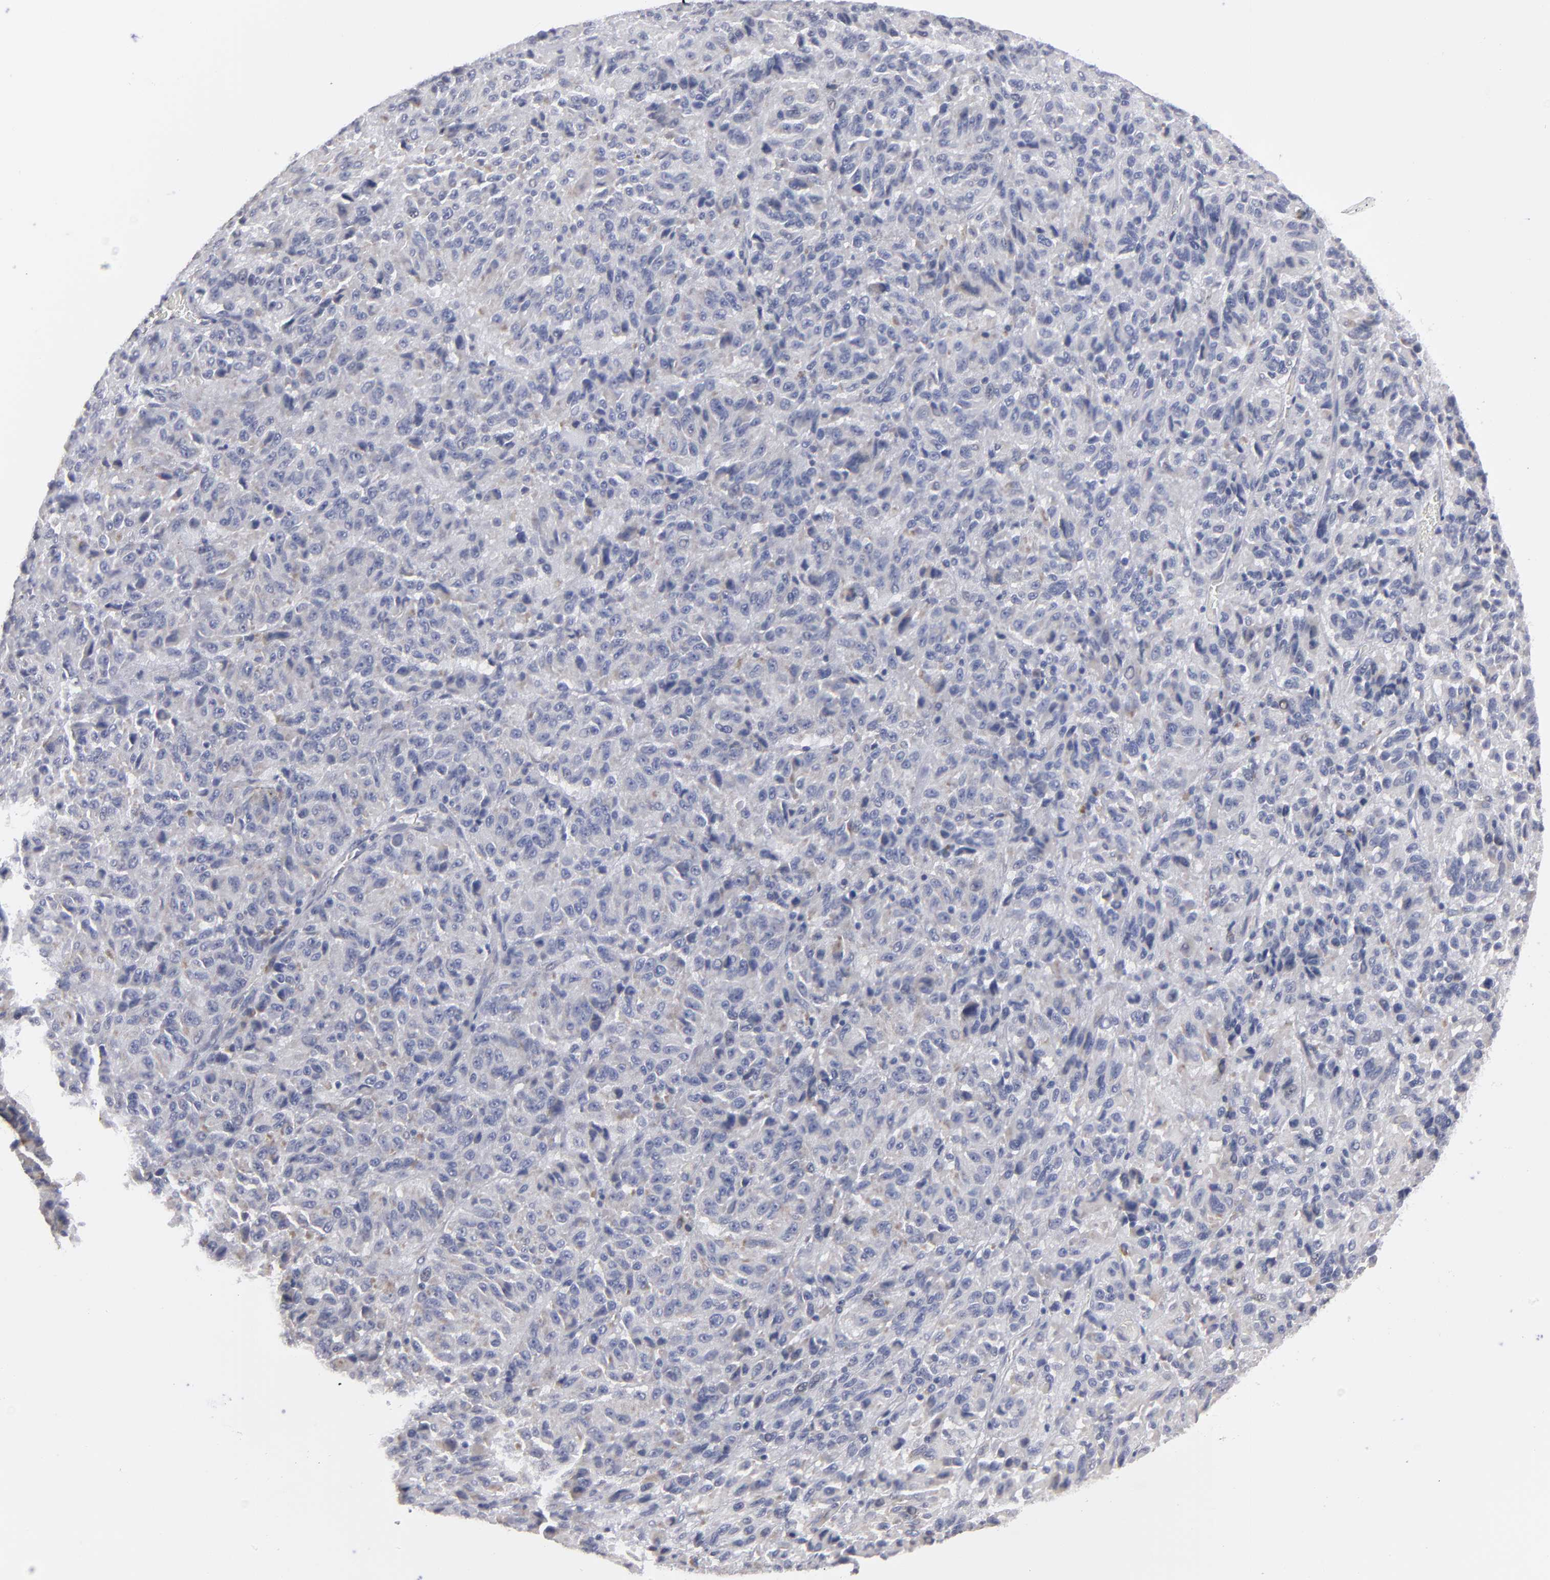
{"staining": {"intensity": "weak", "quantity": "25%-75%", "location": "cytoplasmic/membranous"}, "tissue": "melanoma", "cell_type": "Tumor cells", "image_type": "cancer", "snomed": [{"axis": "morphology", "description": "Malignant melanoma, Metastatic site"}, {"axis": "topography", "description": "Lung"}], "caption": "An immunohistochemistry (IHC) histopathology image of neoplastic tissue is shown. Protein staining in brown highlights weak cytoplasmic/membranous positivity in malignant melanoma (metastatic site) within tumor cells. The staining is performed using DAB (3,3'-diaminobenzidine) brown chromogen to label protein expression. The nuclei are counter-stained blue using hematoxylin.", "gene": "CCDC80", "patient": {"sex": "male", "age": 64}}